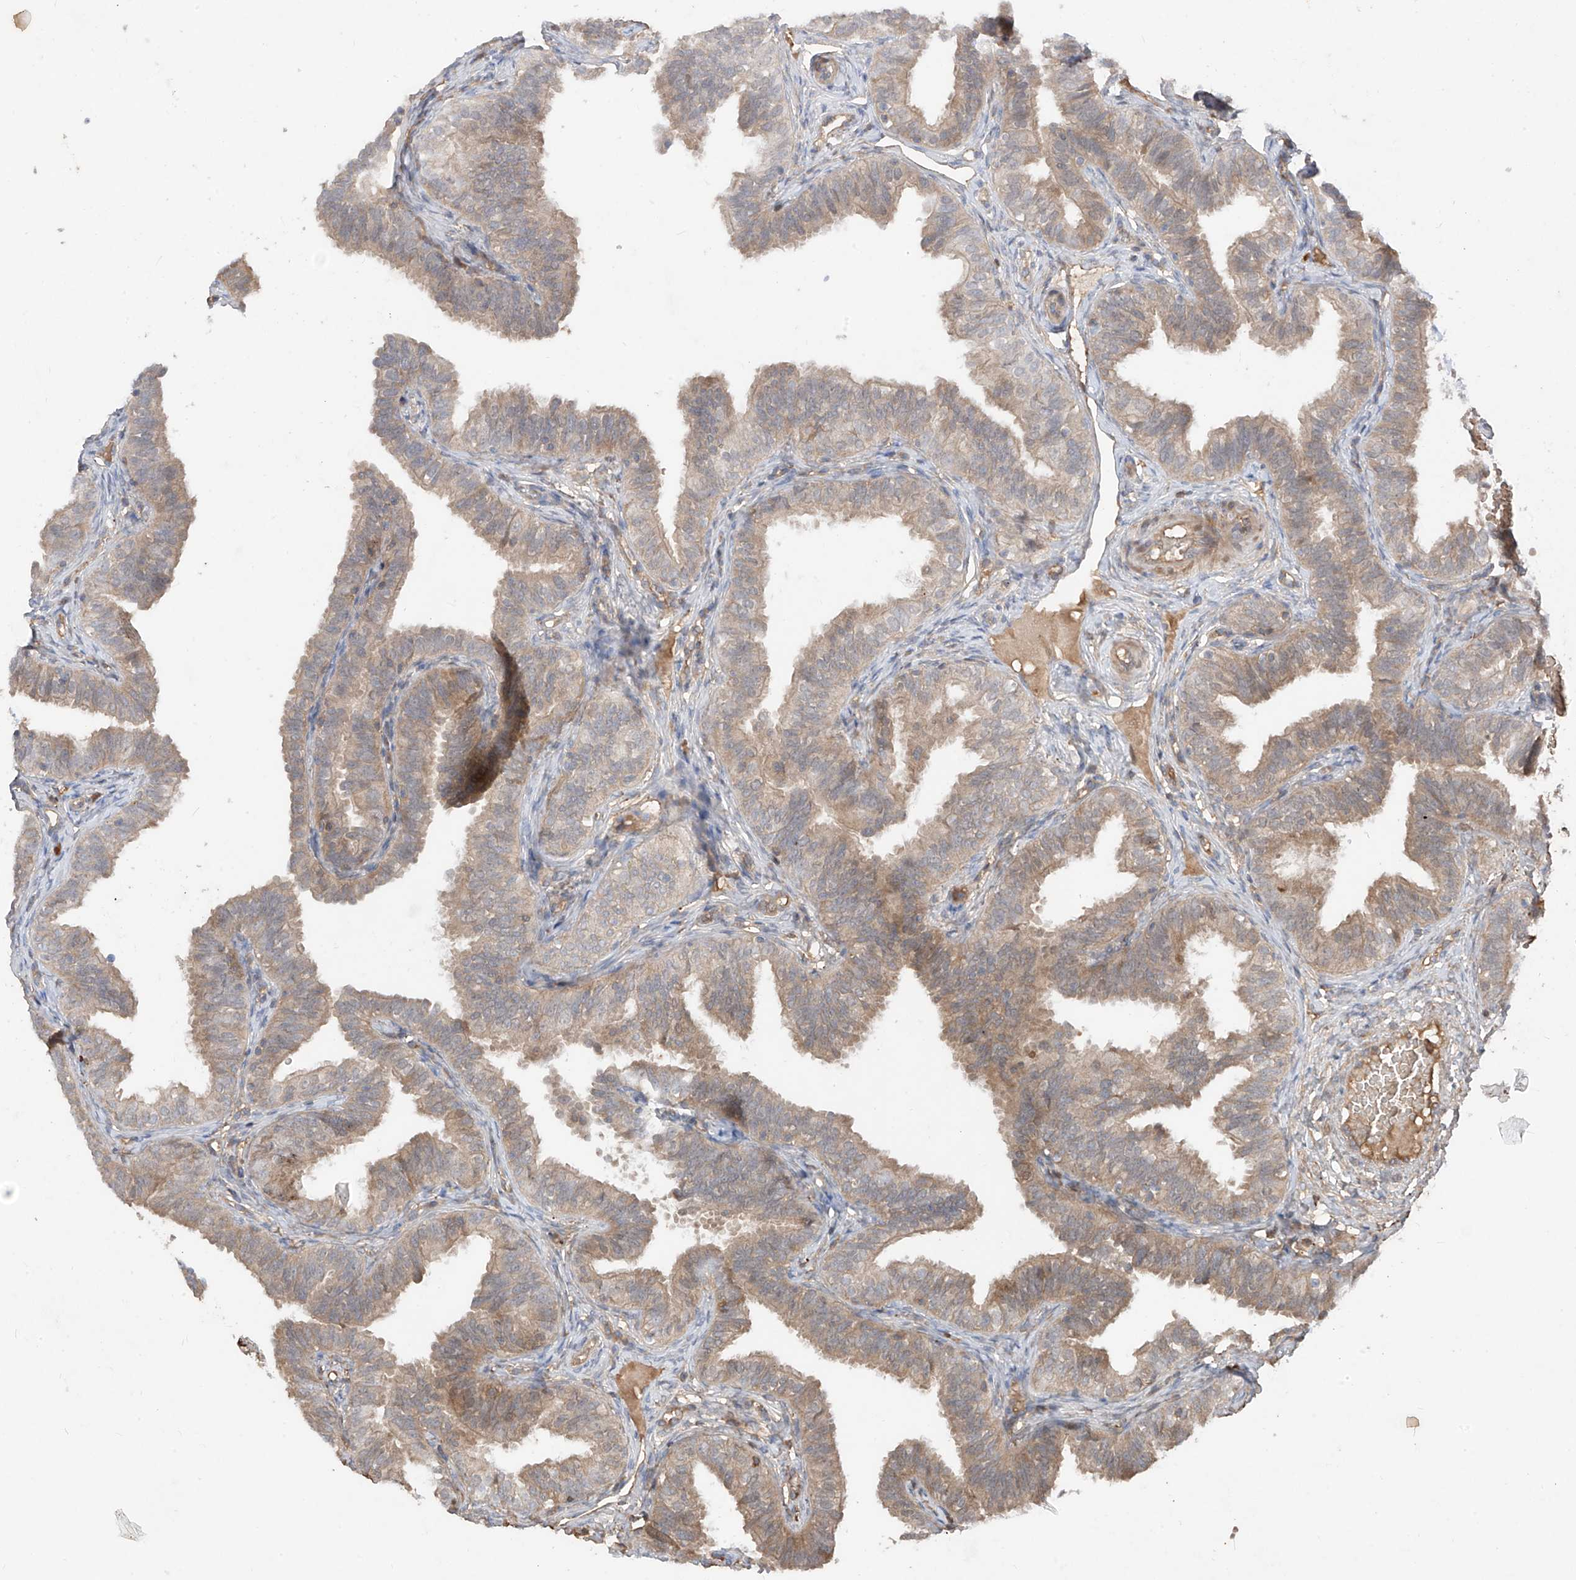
{"staining": {"intensity": "weak", "quantity": "25%-75%", "location": "cytoplasmic/membranous"}, "tissue": "fallopian tube", "cell_type": "Glandular cells", "image_type": "normal", "snomed": [{"axis": "morphology", "description": "Normal tissue, NOS"}, {"axis": "topography", "description": "Fallopian tube"}], "caption": "Protein staining displays weak cytoplasmic/membranous staining in approximately 25%-75% of glandular cells in normal fallopian tube. The staining was performed using DAB (3,3'-diaminobenzidine) to visualize the protein expression in brown, while the nuclei were stained in blue with hematoxylin (Magnification: 20x).", "gene": "CACNA2D4", "patient": {"sex": "female", "age": 35}}